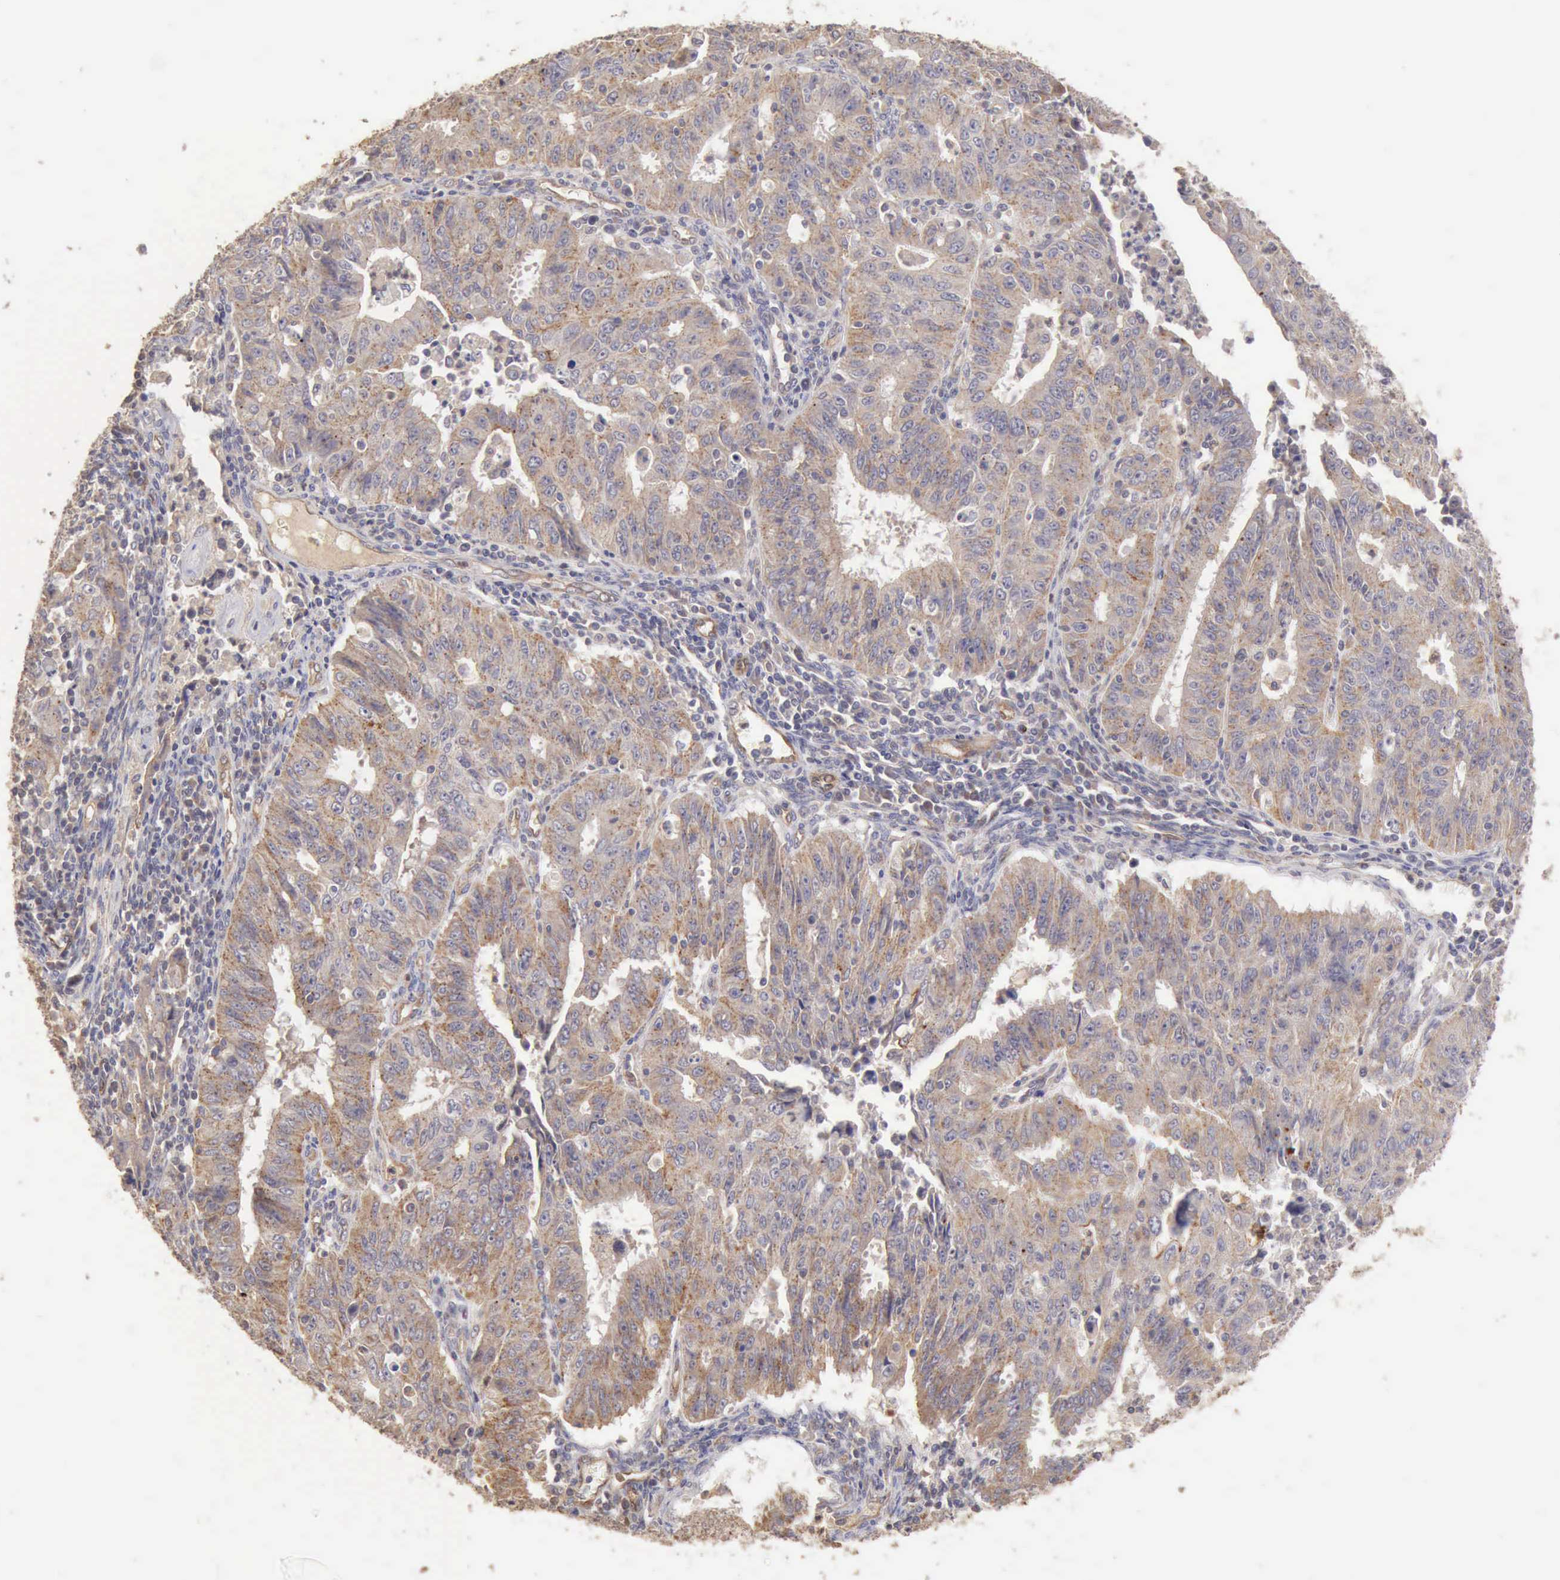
{"staining": {"intensity": "negative", "quantity": "none", "location": "none"}, "tissue": "endometrial cancer", "cell_type": "Tumor cells", "image_type": "cancer", "snomed": [{"axis": "morphology", "description": "Adenocarcinoma, NOS"}, {"axis": "topography", "description": "Endometrium"}], "caption": "Tumor cells show no significant protein expression in endometrial cancer.", "gene": "BMX", "patient": {"sex": "female", "age": 42}}